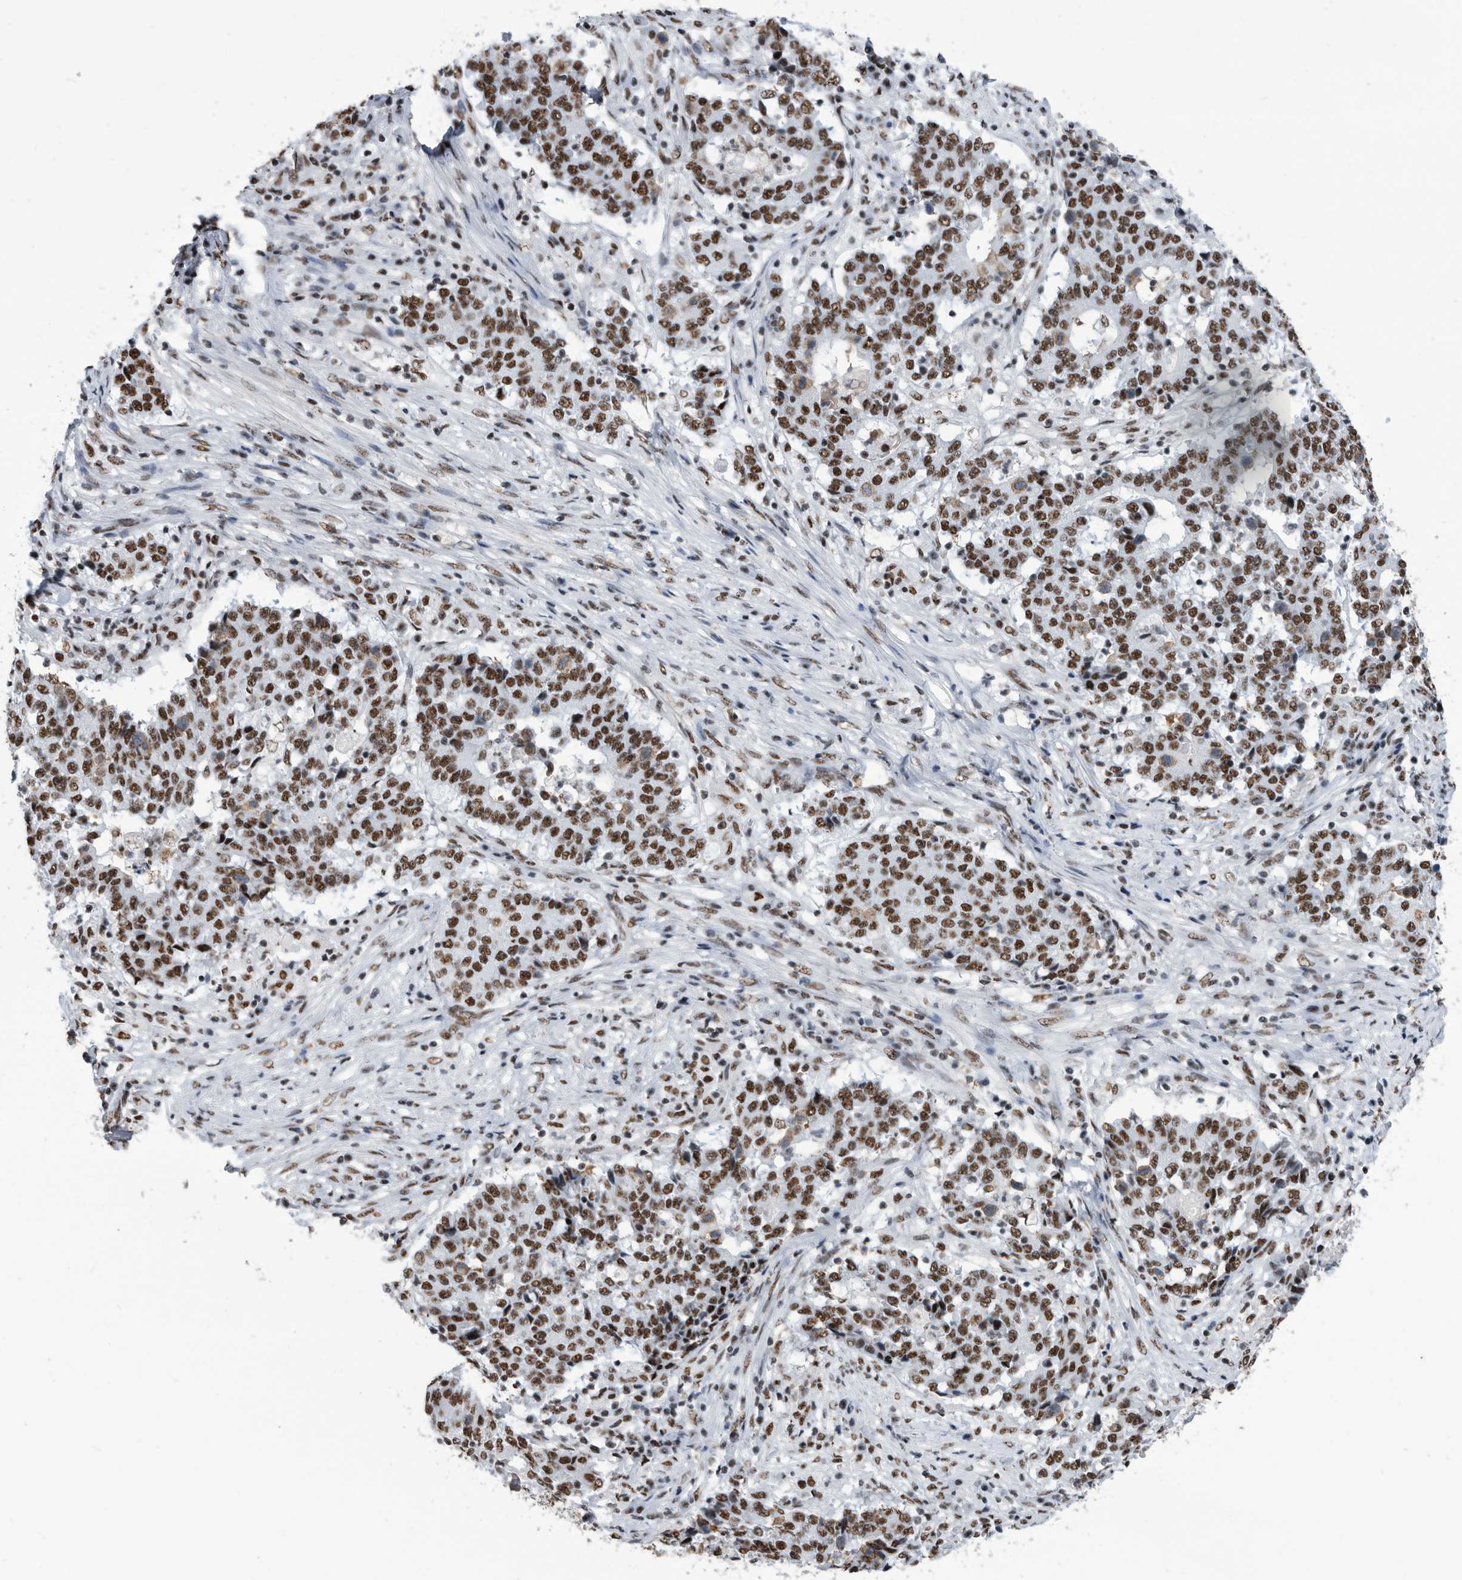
{"staining": {"intensity": "strong", "quantity": ">75%", "location": "nuclear"}, "tissue": "stomach cancer", "cell_type": "Tumor cells", "image_type": "cancer", "snomed": [{"axis": "morphology", "description": "Adenocarcinoma, NOS"}, {"axis": "topography", "description": "Stomach"}], "caption": "Strong nuclear staining for a protein is present in approximately >75% of tumor cells of stomach cancer (adenocarcinoma) using immunohistochemistry.", "gene": "SF3A1", "patient": {"sex": "male", "age": 59}}